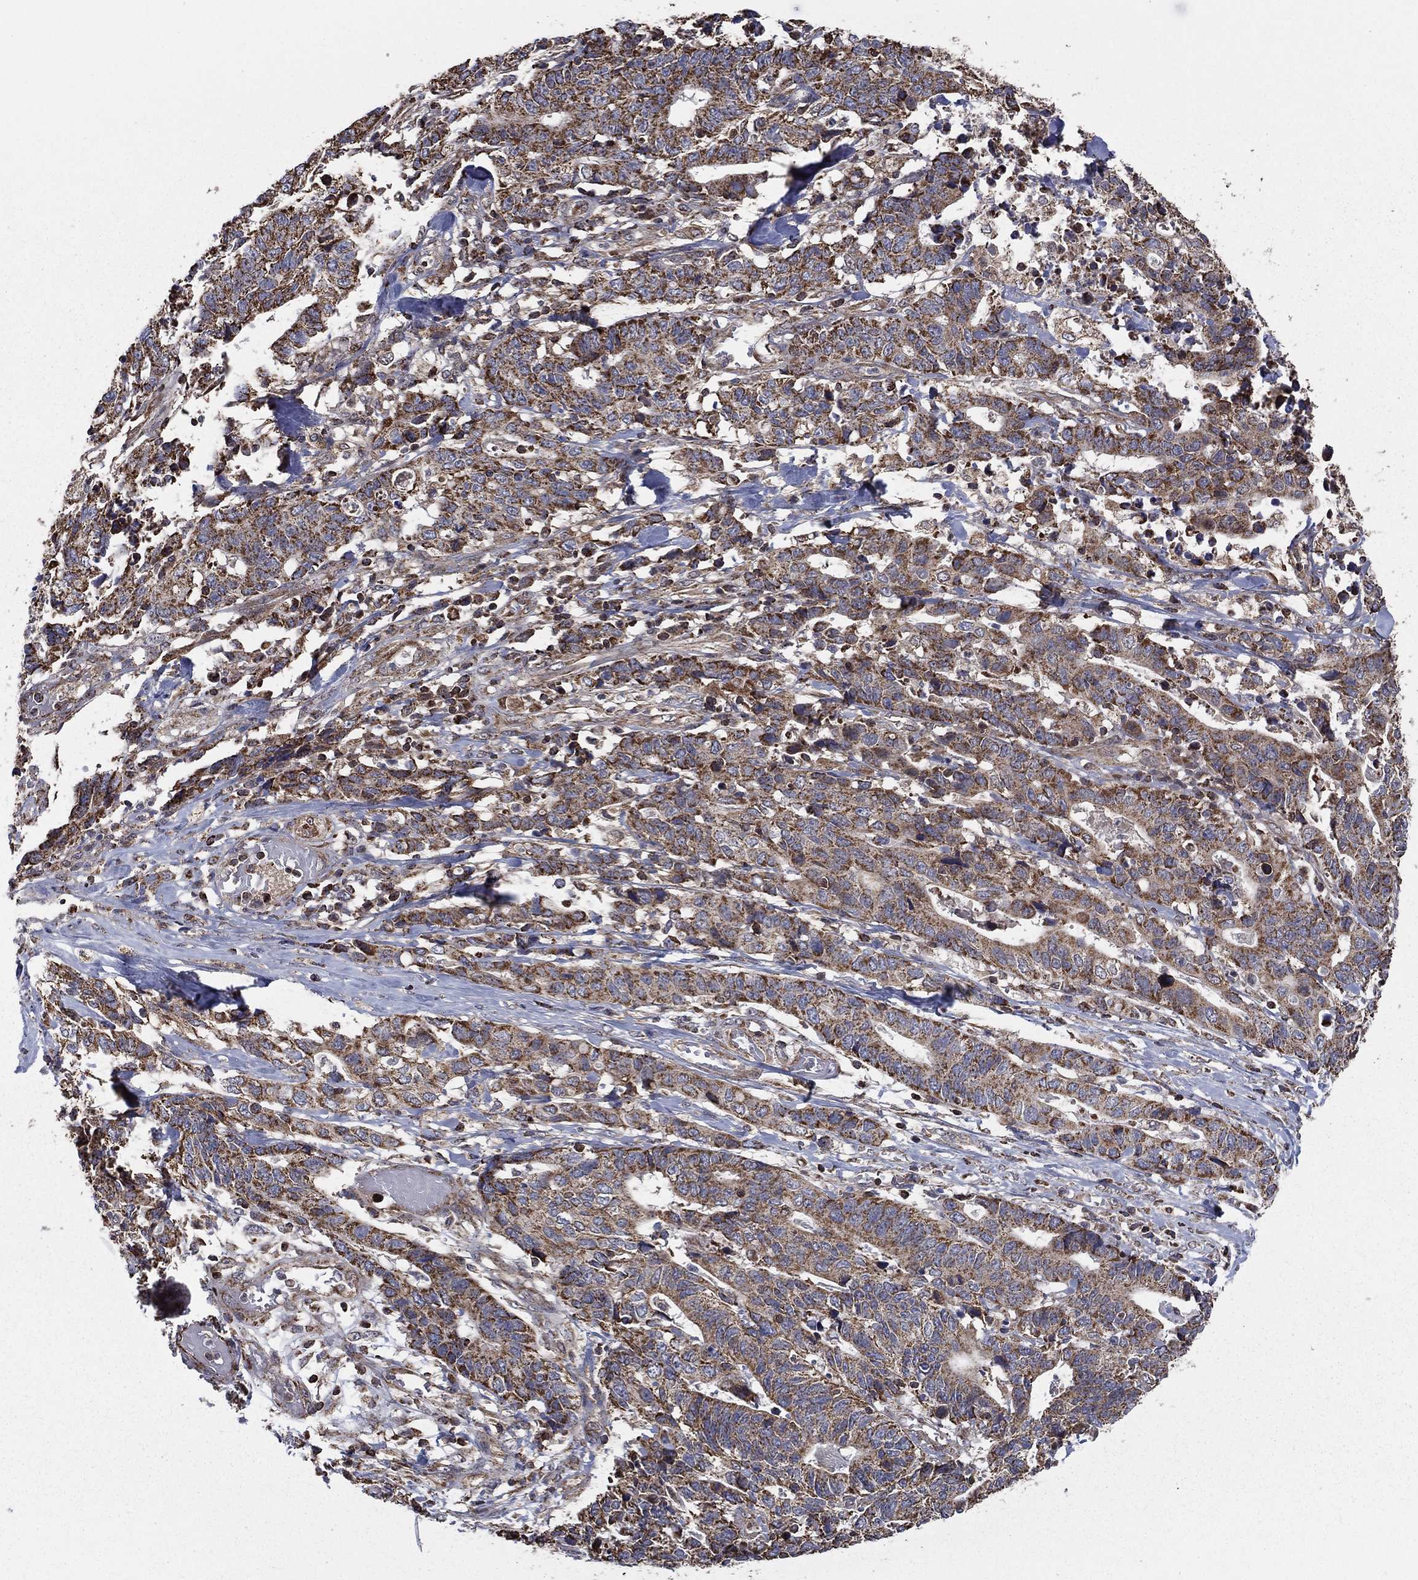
{"staining": {"intensity": "moderate", "quantity": ">75%", "location": "cytoplasmic/membranous"}, "tissue": "stomach cancer", "cell_type": "Tumor cells", "image_type": "cancer", "snomed": [{"axis": "morphology", "description": "Adenocarcinoma, NOS"}, {"axis": "topography", "description": "Stomach, upper"}], "caption": "Protein staining demonstrates moderate cytoplasmic/membranous staining in approximately >75% of tumor cells in stomach adenocarcinoma. (IHC, brightfield microscopy, high magnification).", "gene": "RIGI", "patient": {"sex": "female", "age": 67}}